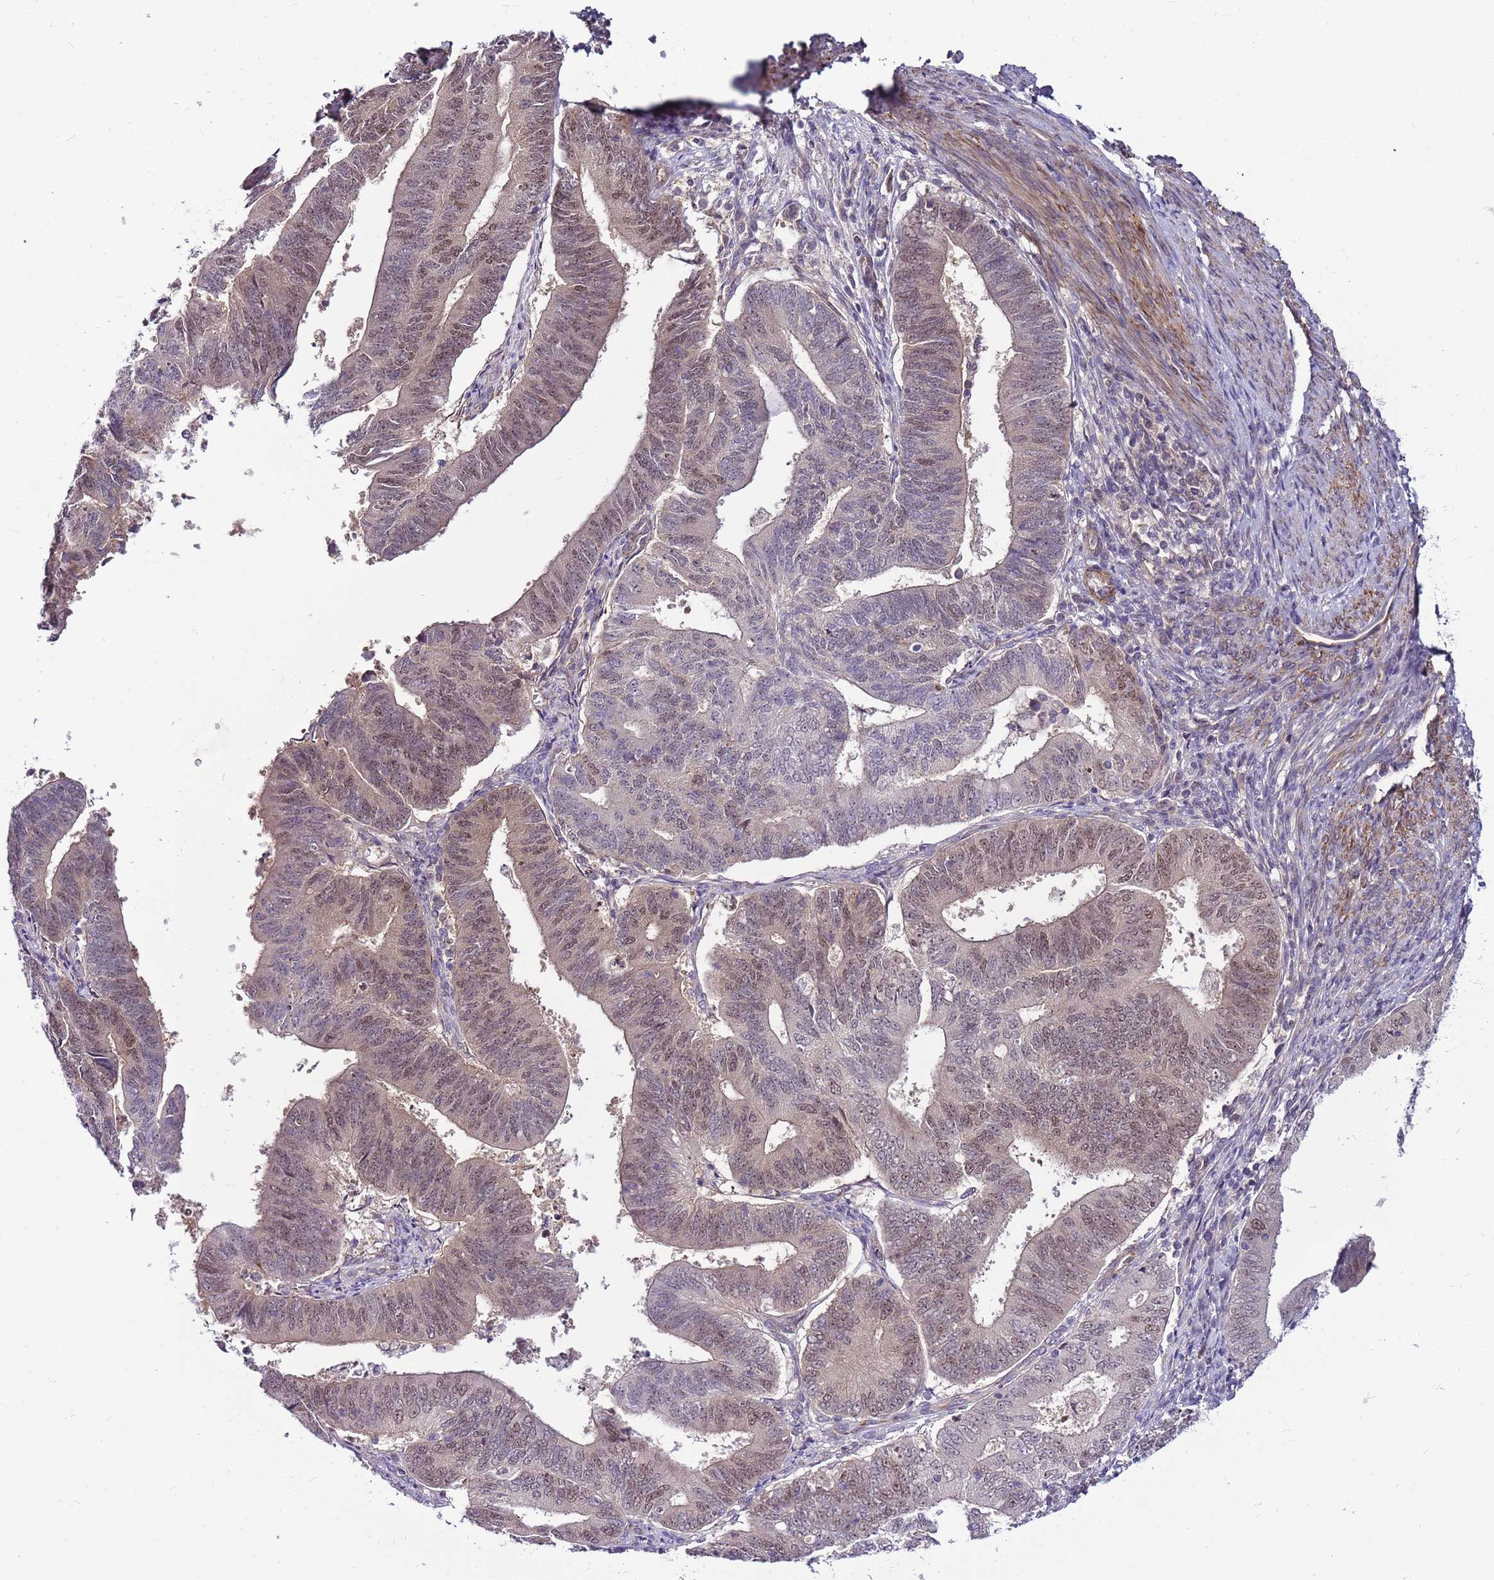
{"staining": {"intensity": "weak", "quantity": ">75%", "location": "nuclear"}, "tissue": "endometrial cancer", "cell_type": "Tumor cells", "image_type": "cancer", "snomed": [{"axis": "morphology", "description": "Adenocarcinoma, NOS"}, {"axis": "topography", "description": "Endometrium"}], "caption": "Protein staining of adenocarcinoma (endometrial) tissue displays weak nuclear expression in about >75% of tumor cells.", "gene": "POLE3", "patient": {"sex": "female", "age": 70}}